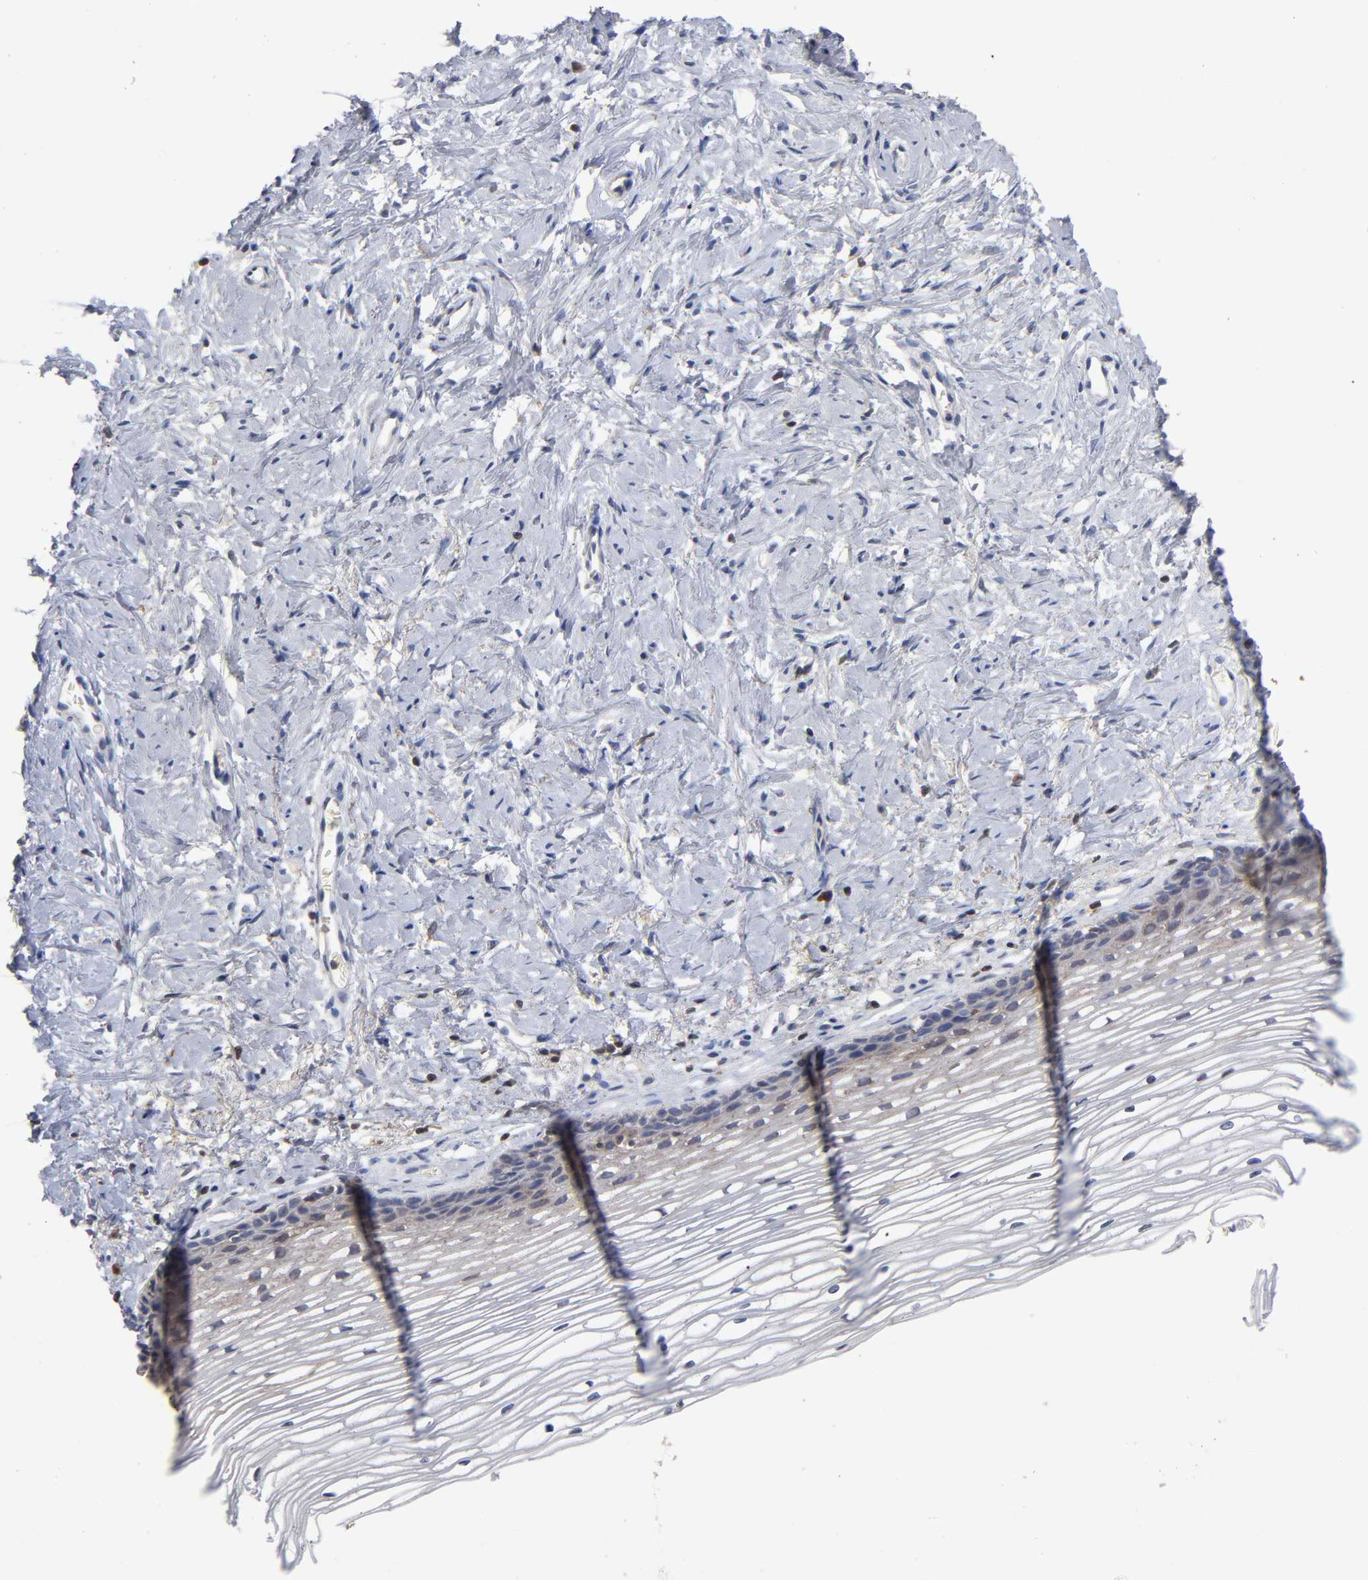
{"staining": {"intensity": "negative", "quantity": "none", "location": "none"}, "tissue": "cervix", "cell_type": "Glandular cells", "image_type": "normal", "snomed": [{"axis": "morphology", "description": "Normal tissue, NOS"}, {"axis": "topography", "description": "Cervix"}], "caption": "Human cervix stained for a protein using IHC demonstrates no positivity in glandular cells.", "gene": "PDLIM2", "patient": {"sex": "female", "age": 77}}